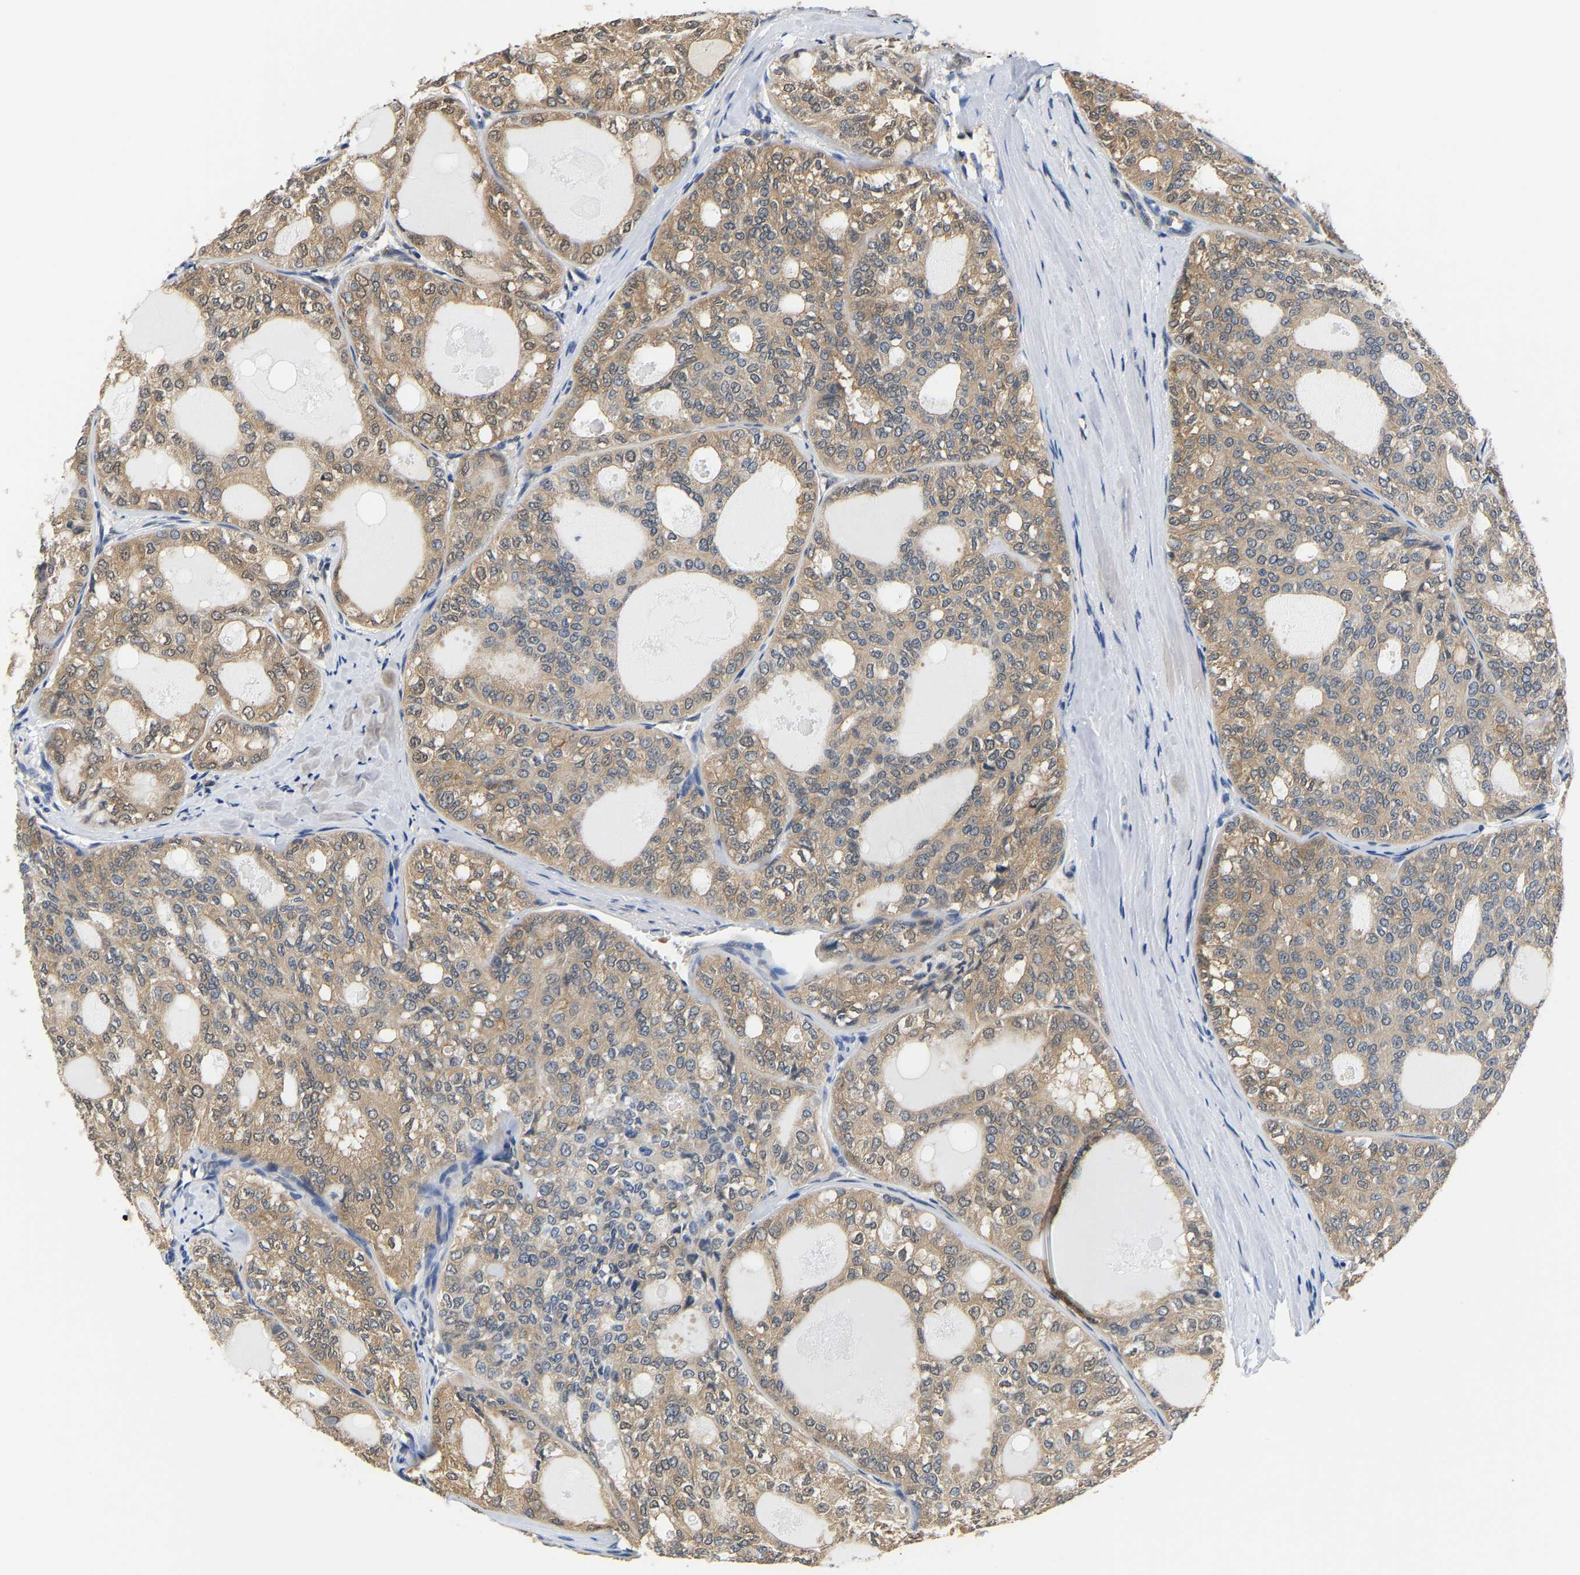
{"staining": {"intensity": "moderate", "quantity": ">75%", "location": "cytoplasmic/membranous"}, "tissue": "thyroid cancer", "cell_type": "Tumor cells", "image_type": "cancer", "snomed": [{"axis": "morphology", "description": "Follicular adenoma carcinoma, NOS"}, {"axis": "topography", "description": "Thyroid gland"}], "caption": "A histopathology image showing moderate cytoplasmic/membranous staining in approximately >75% of tumor cells in thyroid cancer (follicular adenoma carcinoma), as visualized by brown immunohistochemical staining.", "gene": "ARHGEF12", "patient": {"sex": "male", "age": 75}}